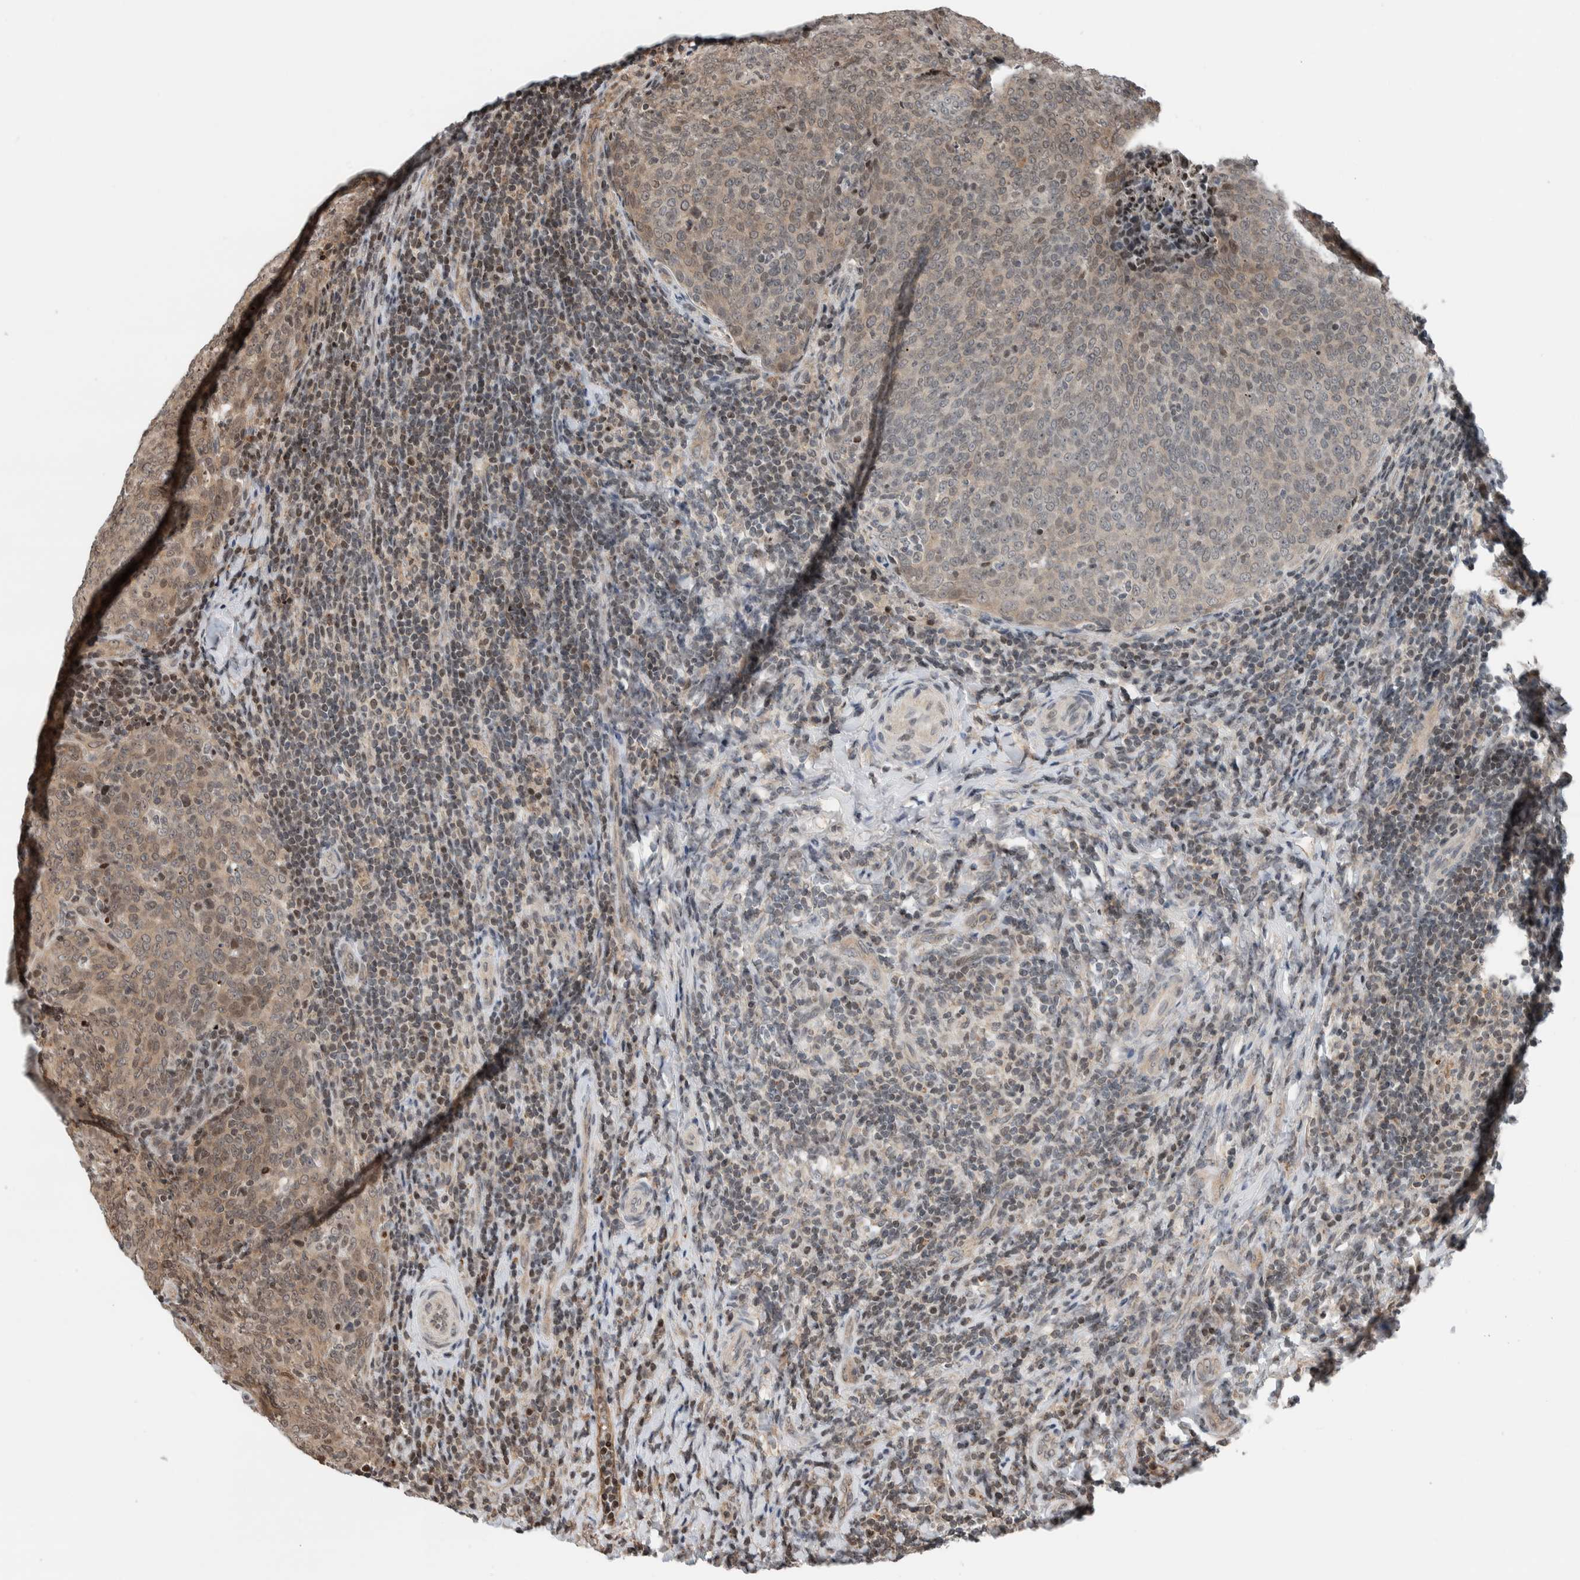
{"staining": {"intensity": "weak", "quantity": "25%-75%", "location": "cytoplasmic/membranous,nuclear"}, "tissue": "head and neck cancer", "cell_type": "Tumor cells", "image_type": "cancer", "snomed": [{"axis": "morphology", "description": "Squamous cell carcinoma, NOS"}, {"axis": "morphology", "description": "Squamous cell carcinoma, metastatic, NOS"}, {"axis": "topography", "description": "Lymph node"}, {"axis": "topography", "description": "Head-Neck"}], "caption": "Tumor cells demonstrate weak cytoplasmic/membranous and nuclear positivity in approximately 25%-75% of cells in head and neck cancer (squamous cell carcinoma). (DAB (3,3'-diaminobenzidine) IHC with brightfield microscopy, high magnification).", "gene": "NPLOC4", "patient": {"sex": "male", "age": 62}}